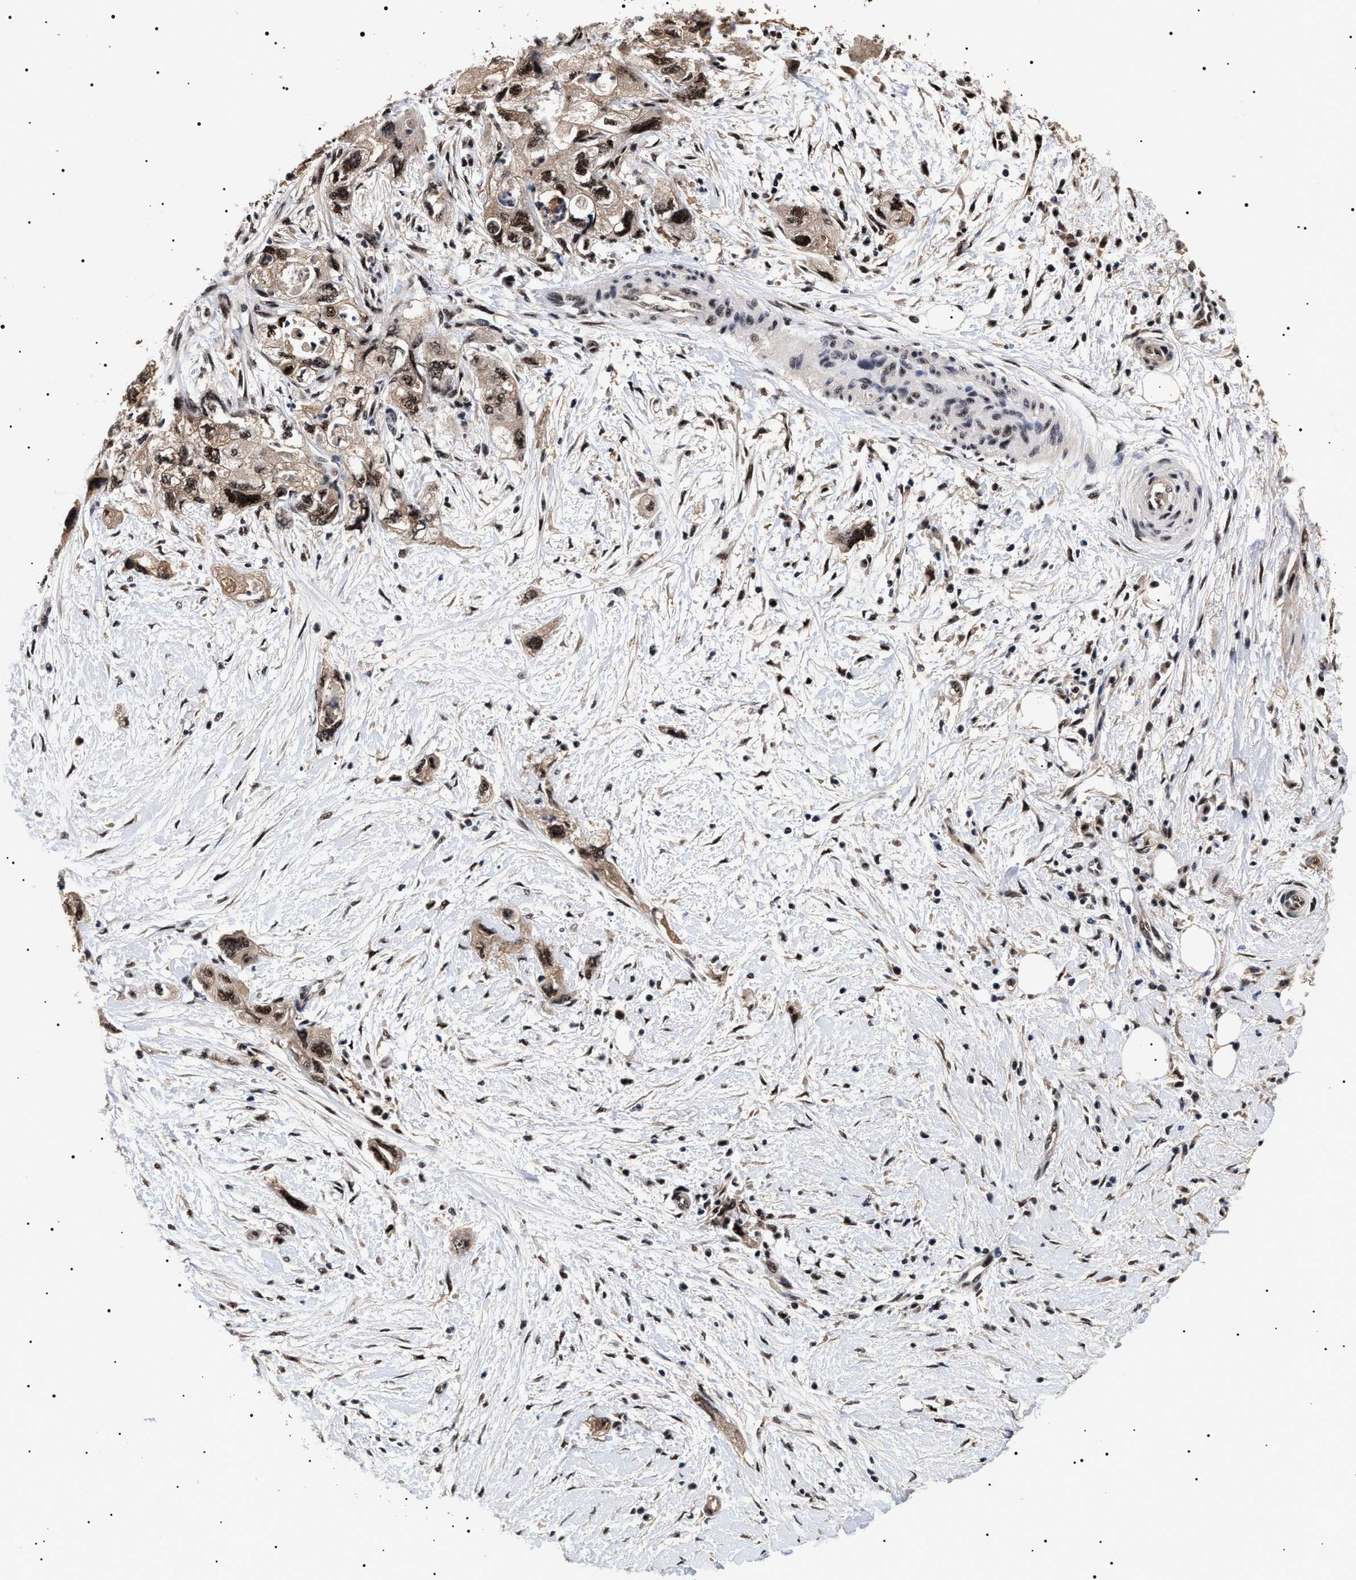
{"staining": {"intensity": "moderate", "quantity": ">75%", "location": "nuclear"}, "tissue": "pancreatic cancer", "cell_type": "Tumor cells", "image_type": "cancer", "snomed": [{"axis": "morphology", "description": "Adenocarcinoma, NOS"}, {"axis": "topography", "description": "Pancreas"}], "caption": "The photomicrograph exhibits immunohistochemical staining of adenocarcinoma (pancreatic). There is moderate nuclear positivity is seen in about >75% of tumor cells.", "gene": "CAAP1", "patient": {"sex": "female", "age": 73}}